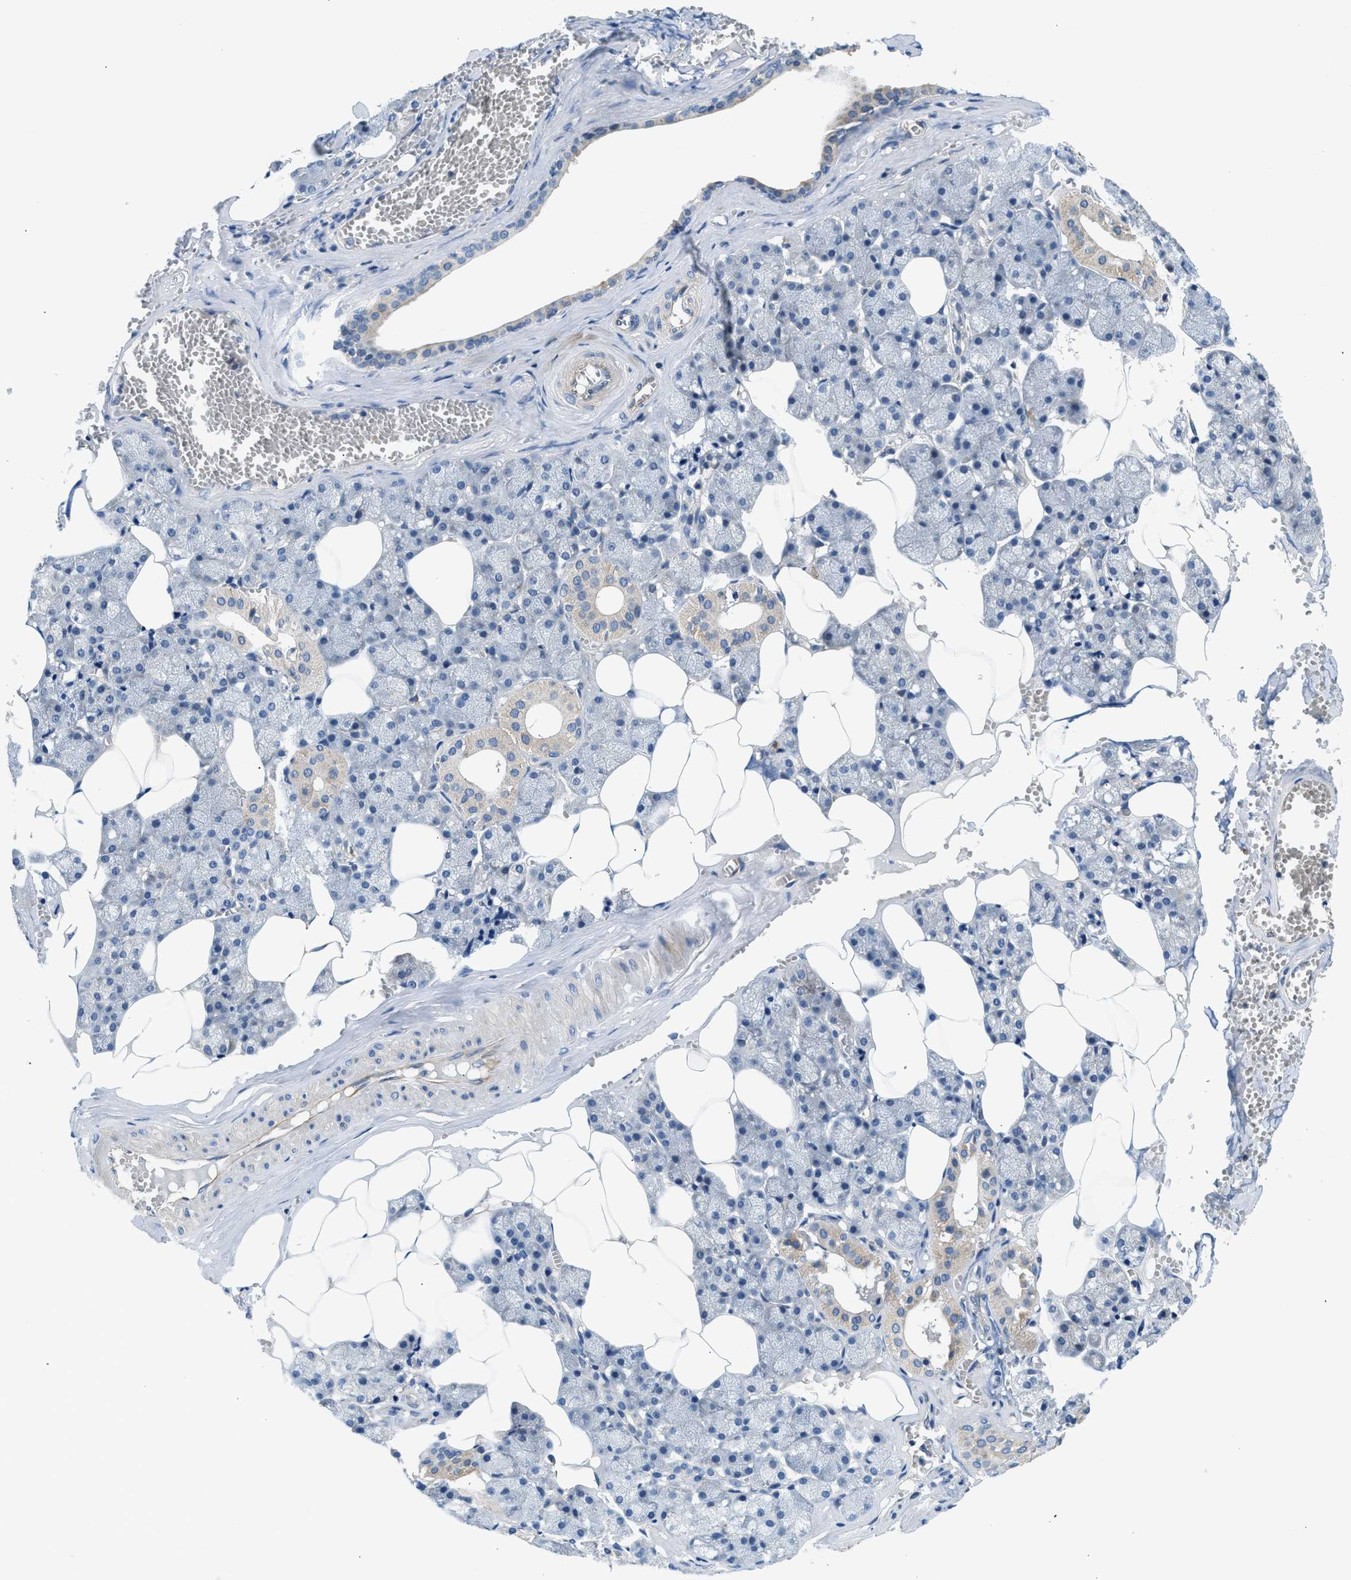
{"staining": {"intensity": "weak", "quantity": "<25%", "location": "cytoplasmic/membranous"}, "tissue": "salivary gland", "cell_type": "Glandular cells", "image_type": "normal", "snomed": [{"axis": "morphology", "description": "Normal tissue, NOS"}, {"axis": "topography", "description": "Salivary gland"}], "caption": "This is a histopathology image of IHC staining of unremarkable salivary gland, which shows no expression in glandular cells. (Immunohistochemistry, brightfield microscopy, high magnification).", "gene": "LPIN2", "patient": {"sex": "male", "age": 62}}